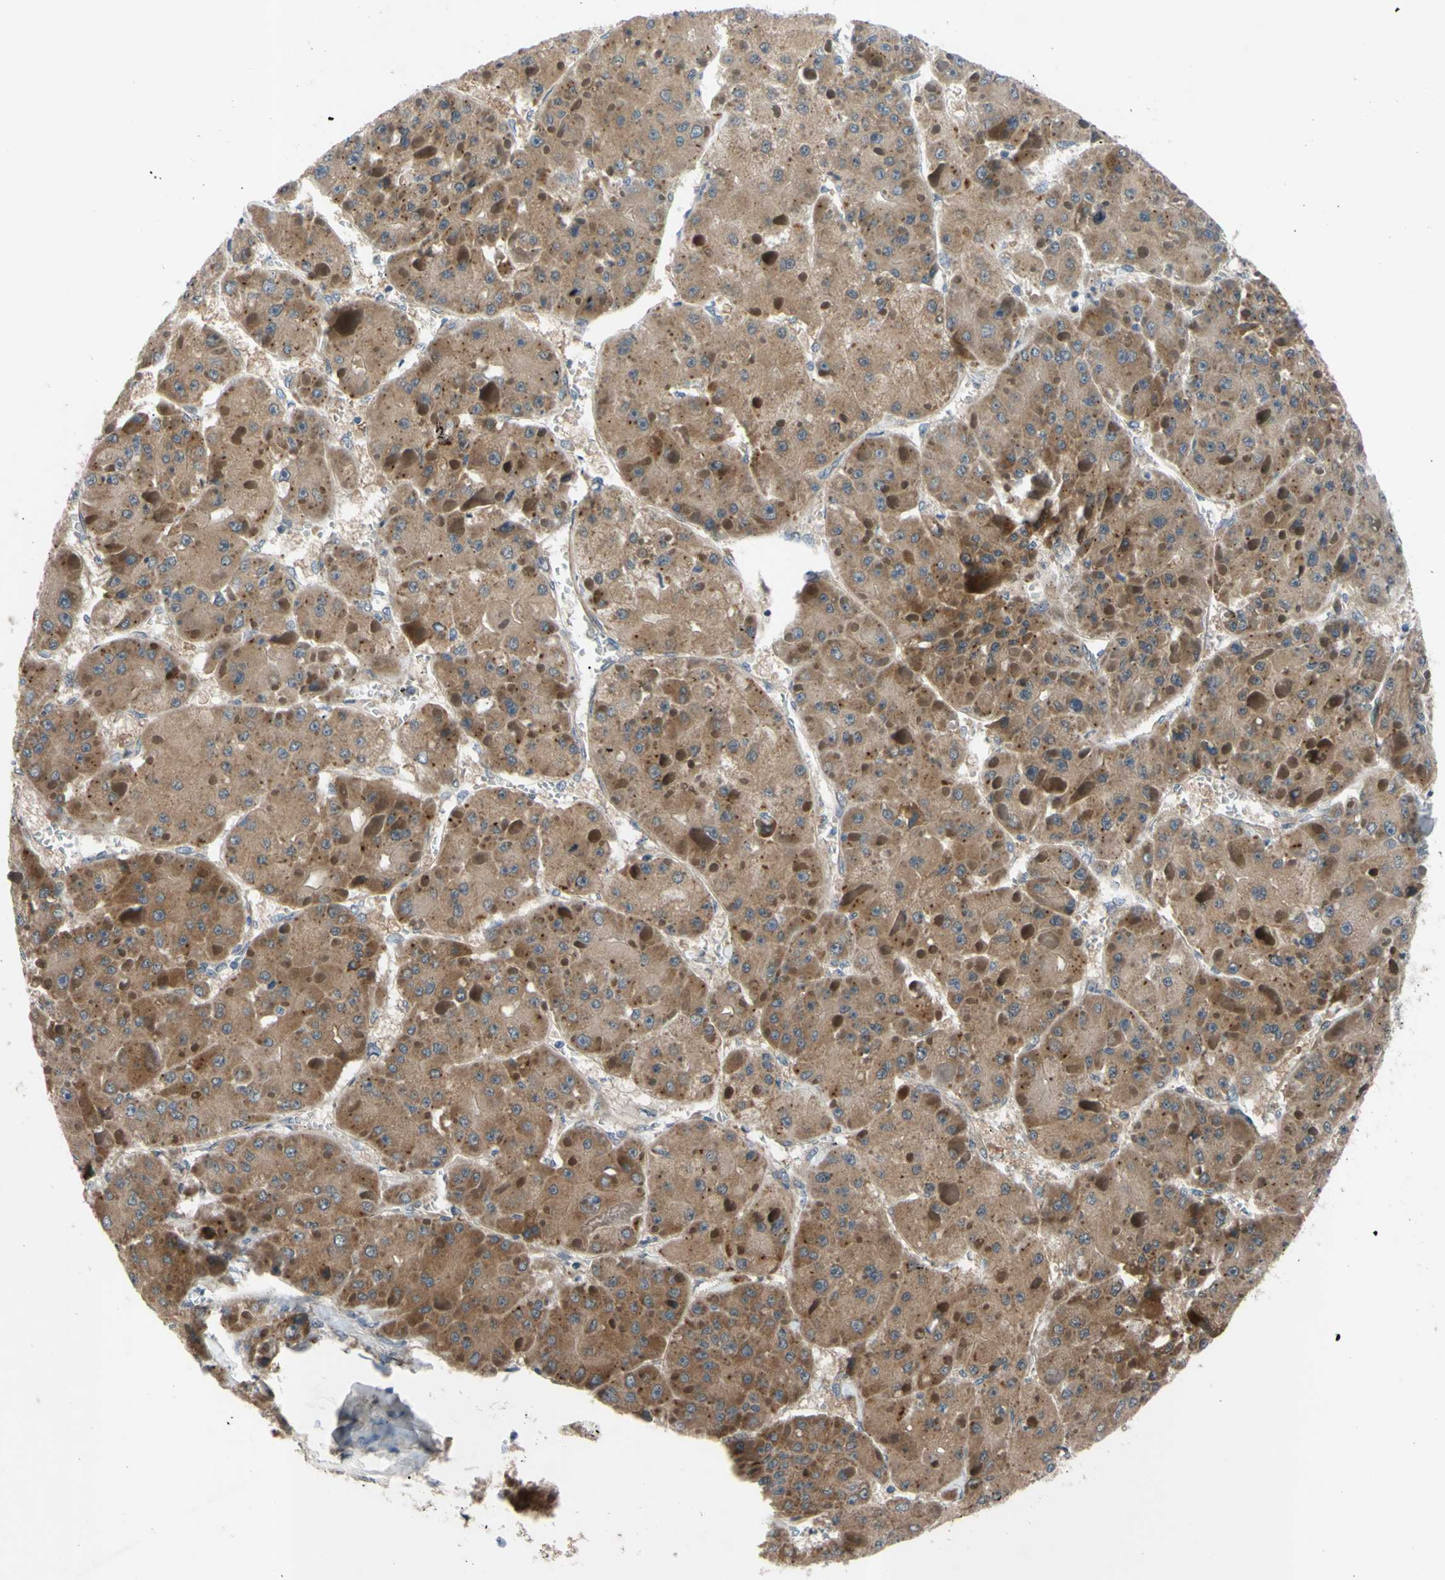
{"staining": {"intensity": "moderate", "quantity": ">75%", "location": "cytoplasmic/membranous"}, "tissue": "liver cancer", "cell_type": "Tumor cells", "image_type": "cancer", "snomed": [{"axis": "morphology", "description": "Carcinoma, Hepatocellular, NOS"}, {"axis": "topography", "description": "Liver"}], "caption": "Protein staining displays moderate cytoplasmic/membranous positivity in about >75% of tumor cells in hepatocellular carcinoma (liver).", "gene": "SVIL", "patient": {"sex": "female", "age": 73}}